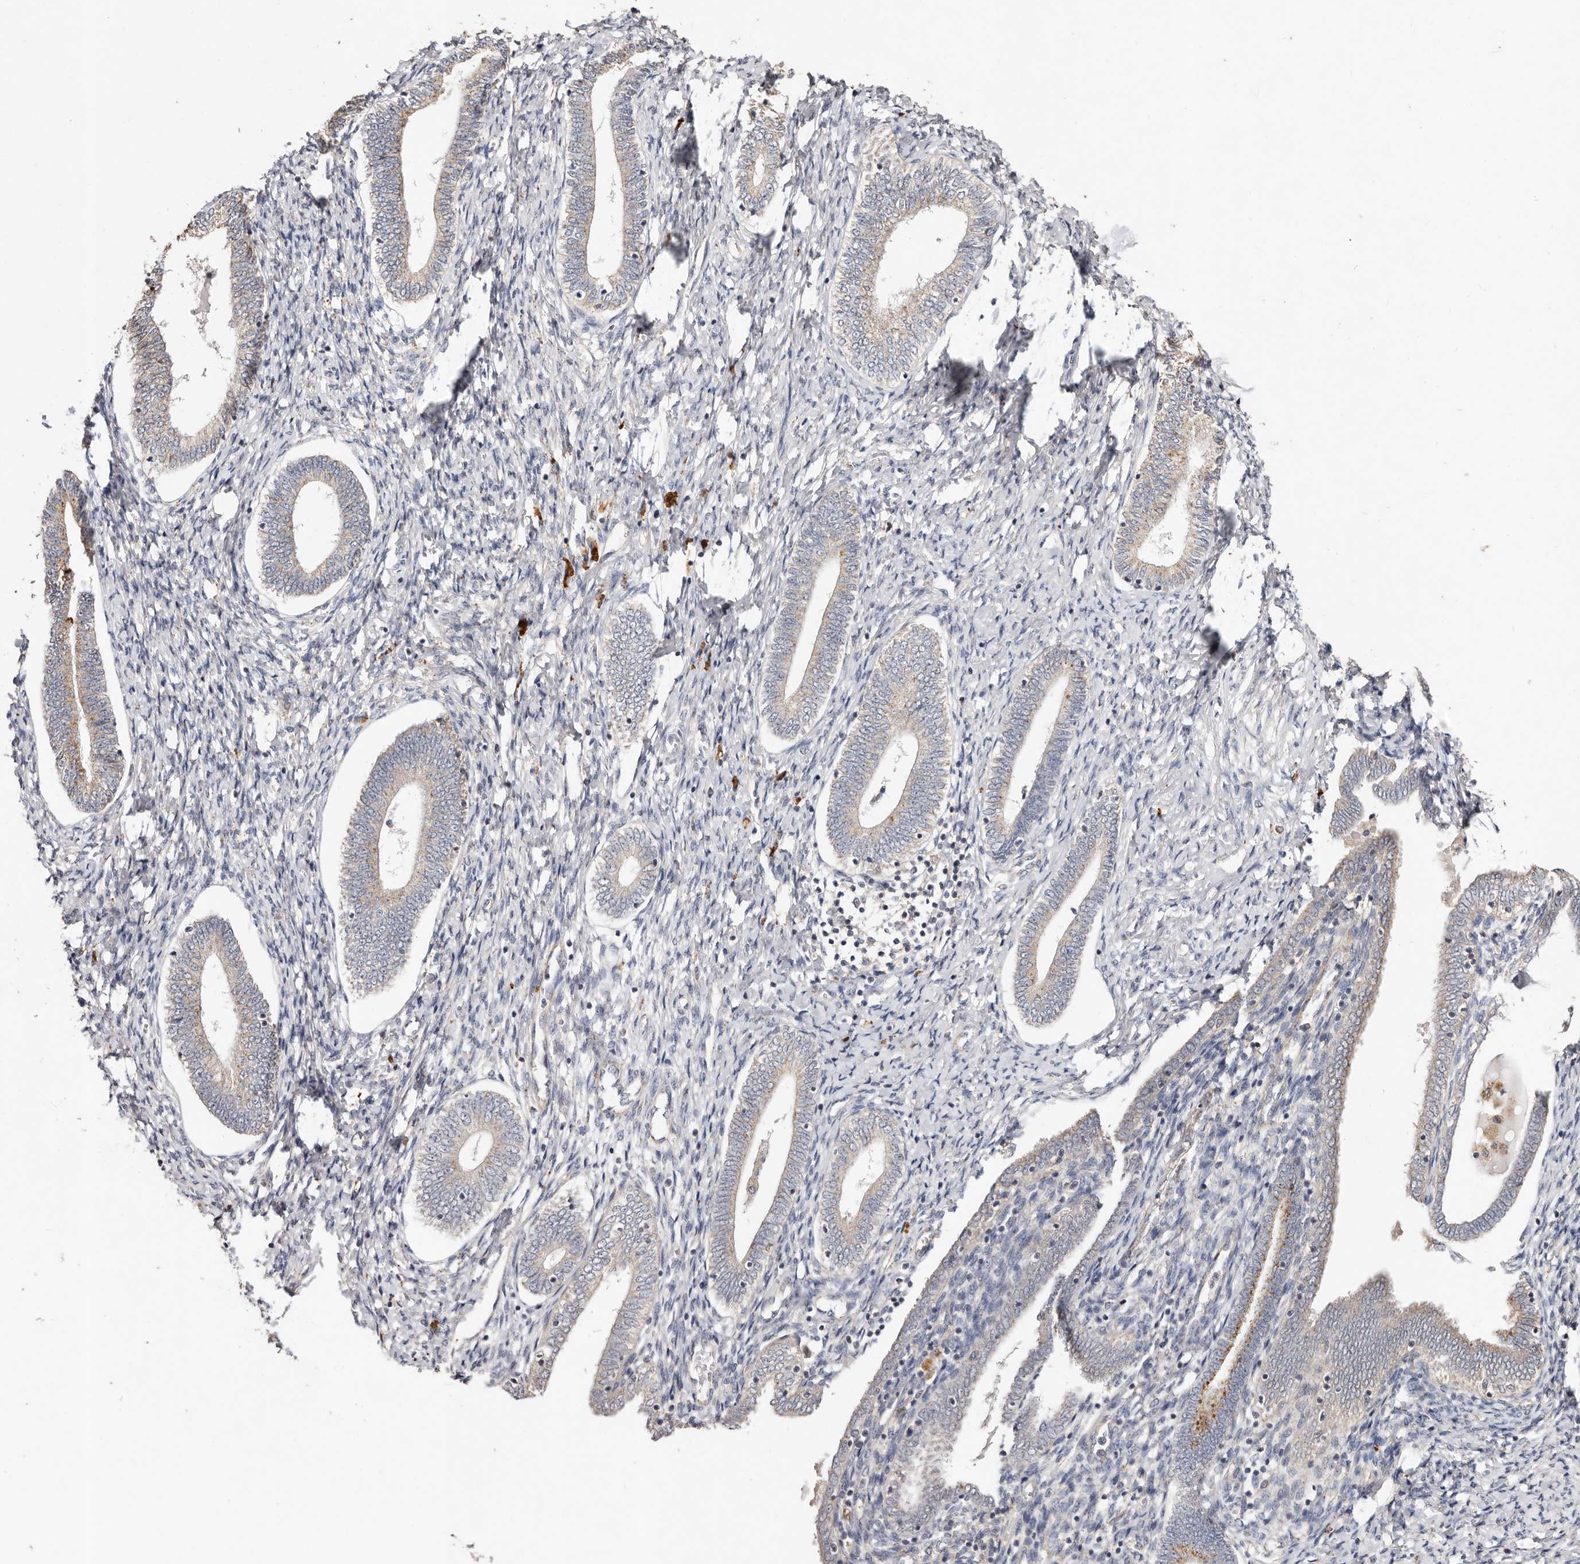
{"staining": {"intensity": "negative", "quantity": "none", "location": "none"}, "tissue": "endometrium", "cell_type": "Cells in endometrial stroma", "image_type": "normal", "snomed": [{"axis": "morphology", "description": "Normal tissue, NOS"}, {"axis": "topography", "description": "Endometrium"}], "caption": "Immunohistochemical staining of unremarkable endometrium demonstrates no significant positivity in cells in endometrial stroma.", "gene": "THBS3", "patient": {"sex": "female", "age": 72}}